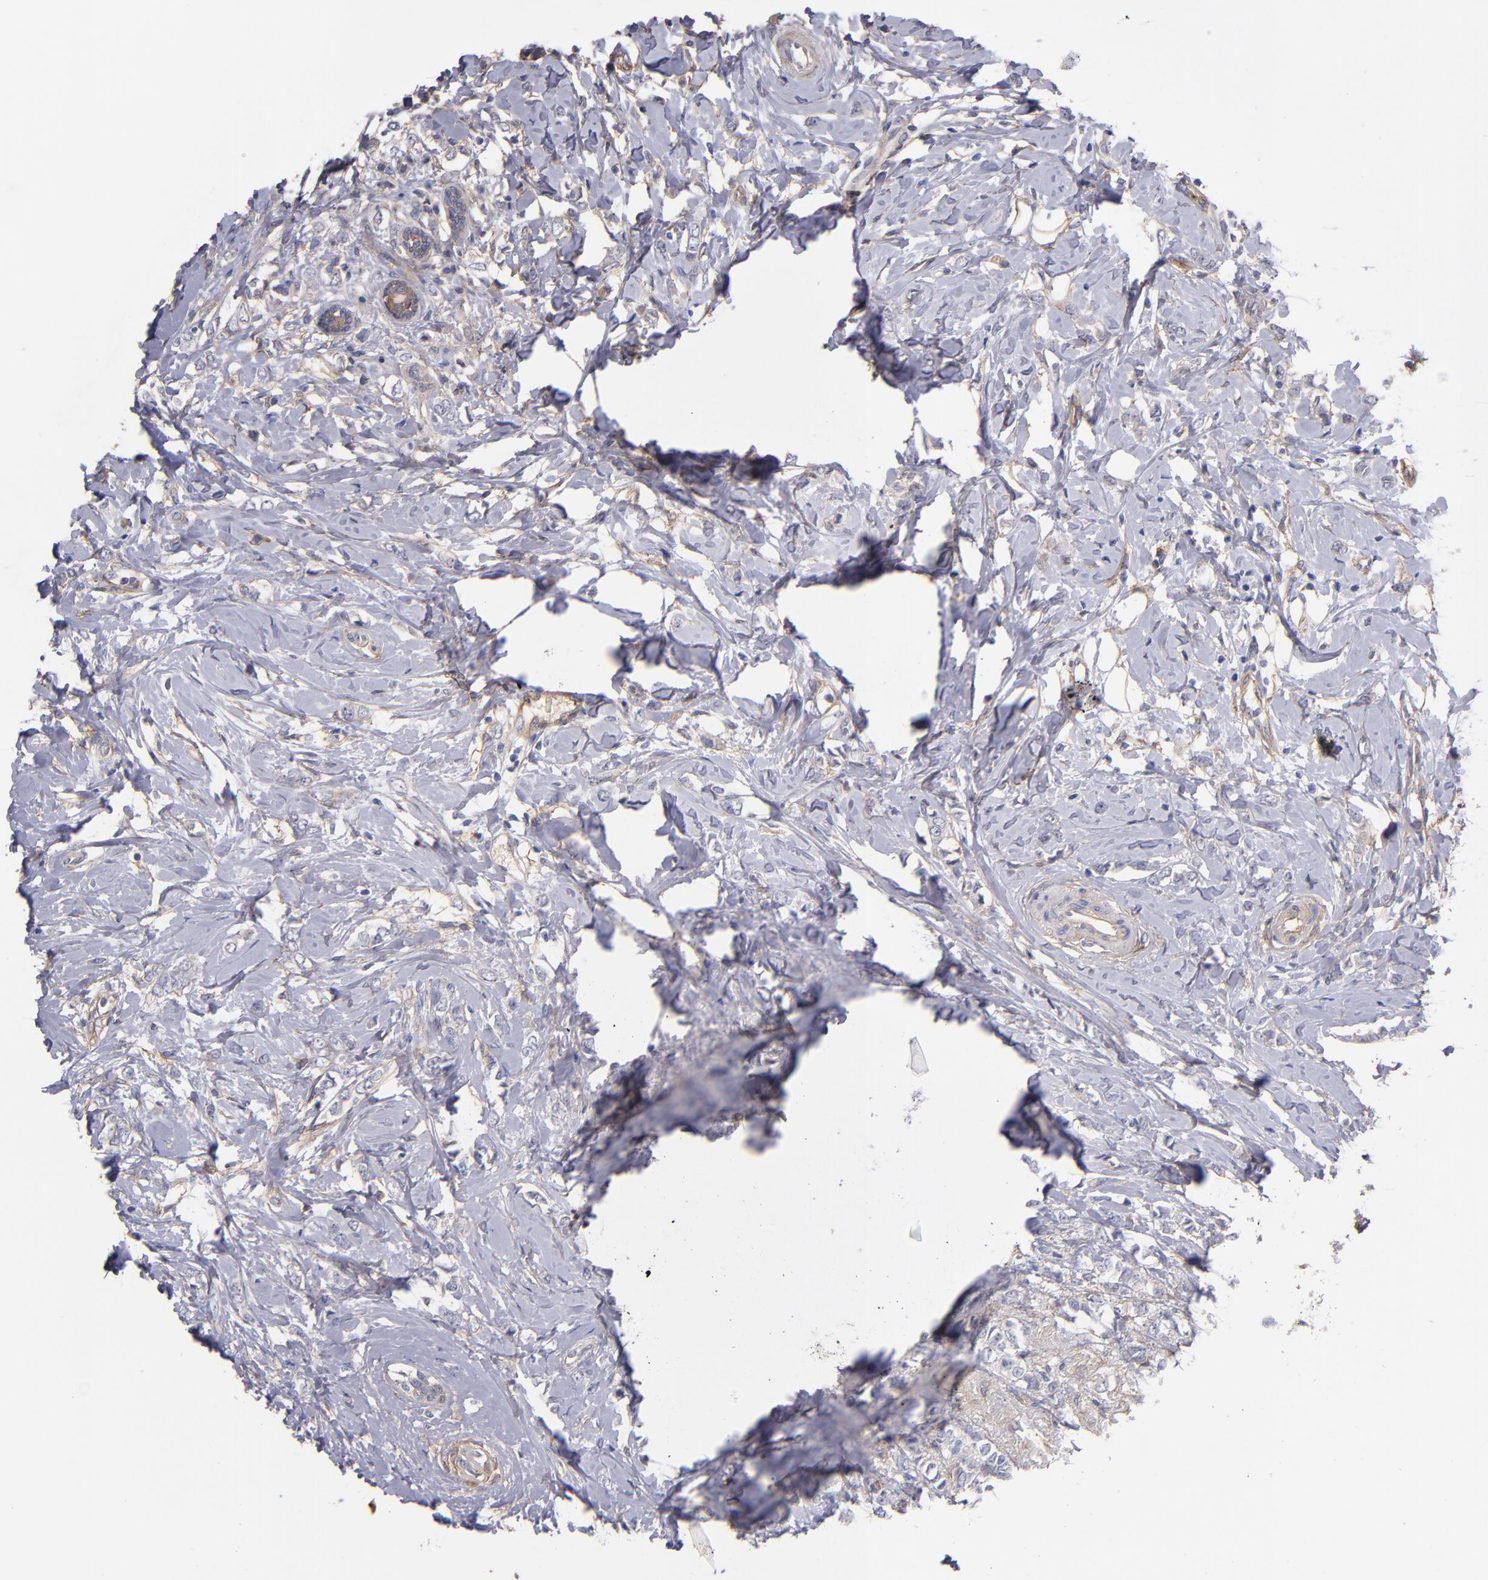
{"staining": {"intensity": "weak", "quantity": "25%-75%", "location": "cytoplasmic/membranous"}, "tissue": "breast cancer", "cell_type": "Tumor cells", "image_type": "cancer", "snomed": [{"axis": "morphology", "description": "Normal tissue, NOS"}, {"axis": "morphology", "description": "Lobular carcinoma"}, {"axis": "topography", "description": "Breast"}], "caption": "There is low levels of weak cytoplasmic/membranous positivity in tumor cells of breast cancer, as demonstrated by immunohistochemical staining (brown color).", "gene": "PLSCR4", "patient": {"sex": "female", "age": 47}}